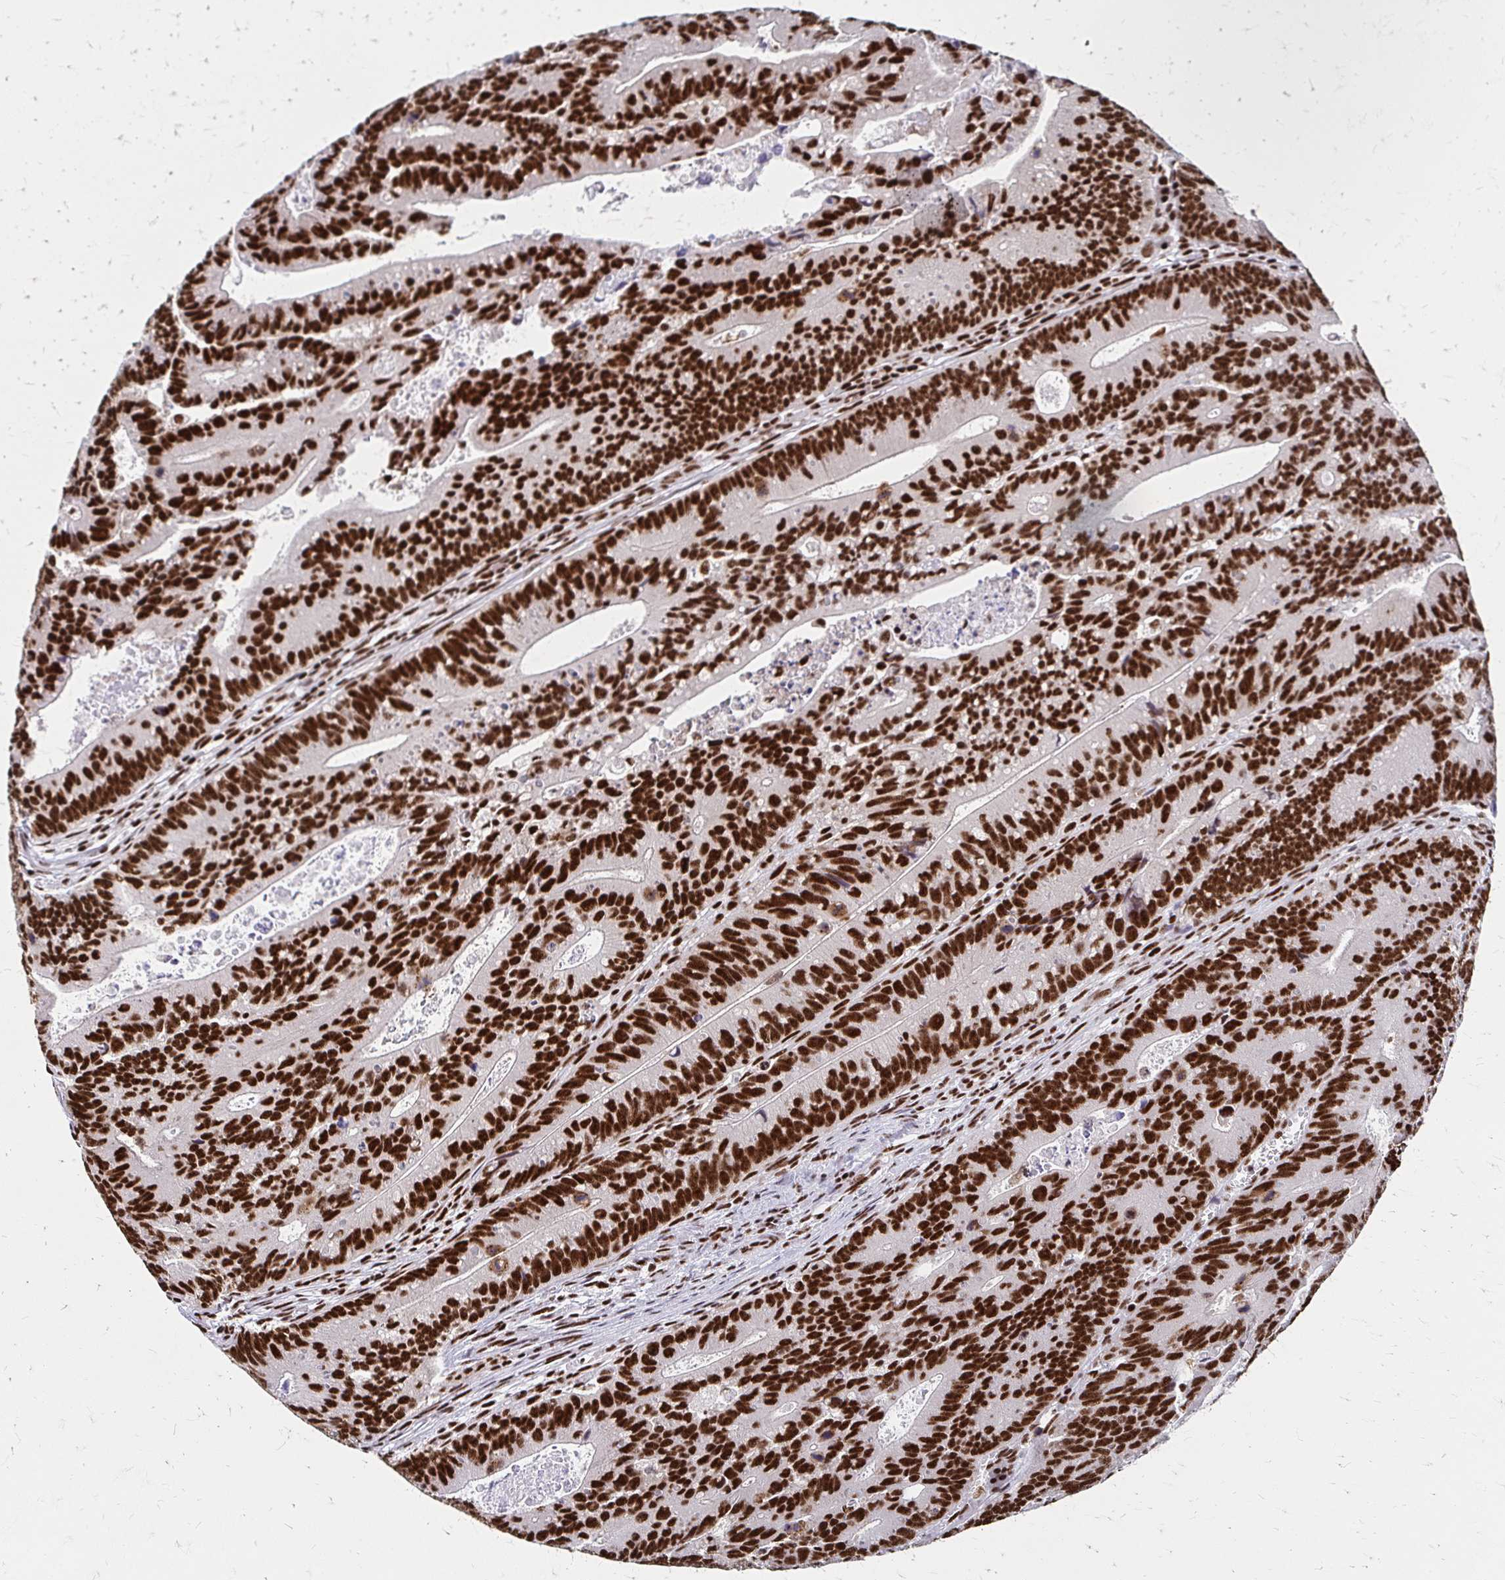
{"staining": {"intensity": "strong", "quantity": ">75%", "location": "nuclear"}, "tissue": "colorectal cancer", "cell_type": "Tumor cells", "image_type": "cancer", "snomed": [{"axis": "morphology", "description": "Adenocarcinoma, NOS"}, {"axis": "topography", "description": "Rectum"}], "caption": "Colorectal cancer was stained to show a protein in brown. There is high levels of strong nuclear staining in about >75% of tumor cells. (brown staining indicates protein expression, while blue staining denotes nuclei).", "gene": "CNKSR3", "patient": {"sex": "female", "age": 81}}